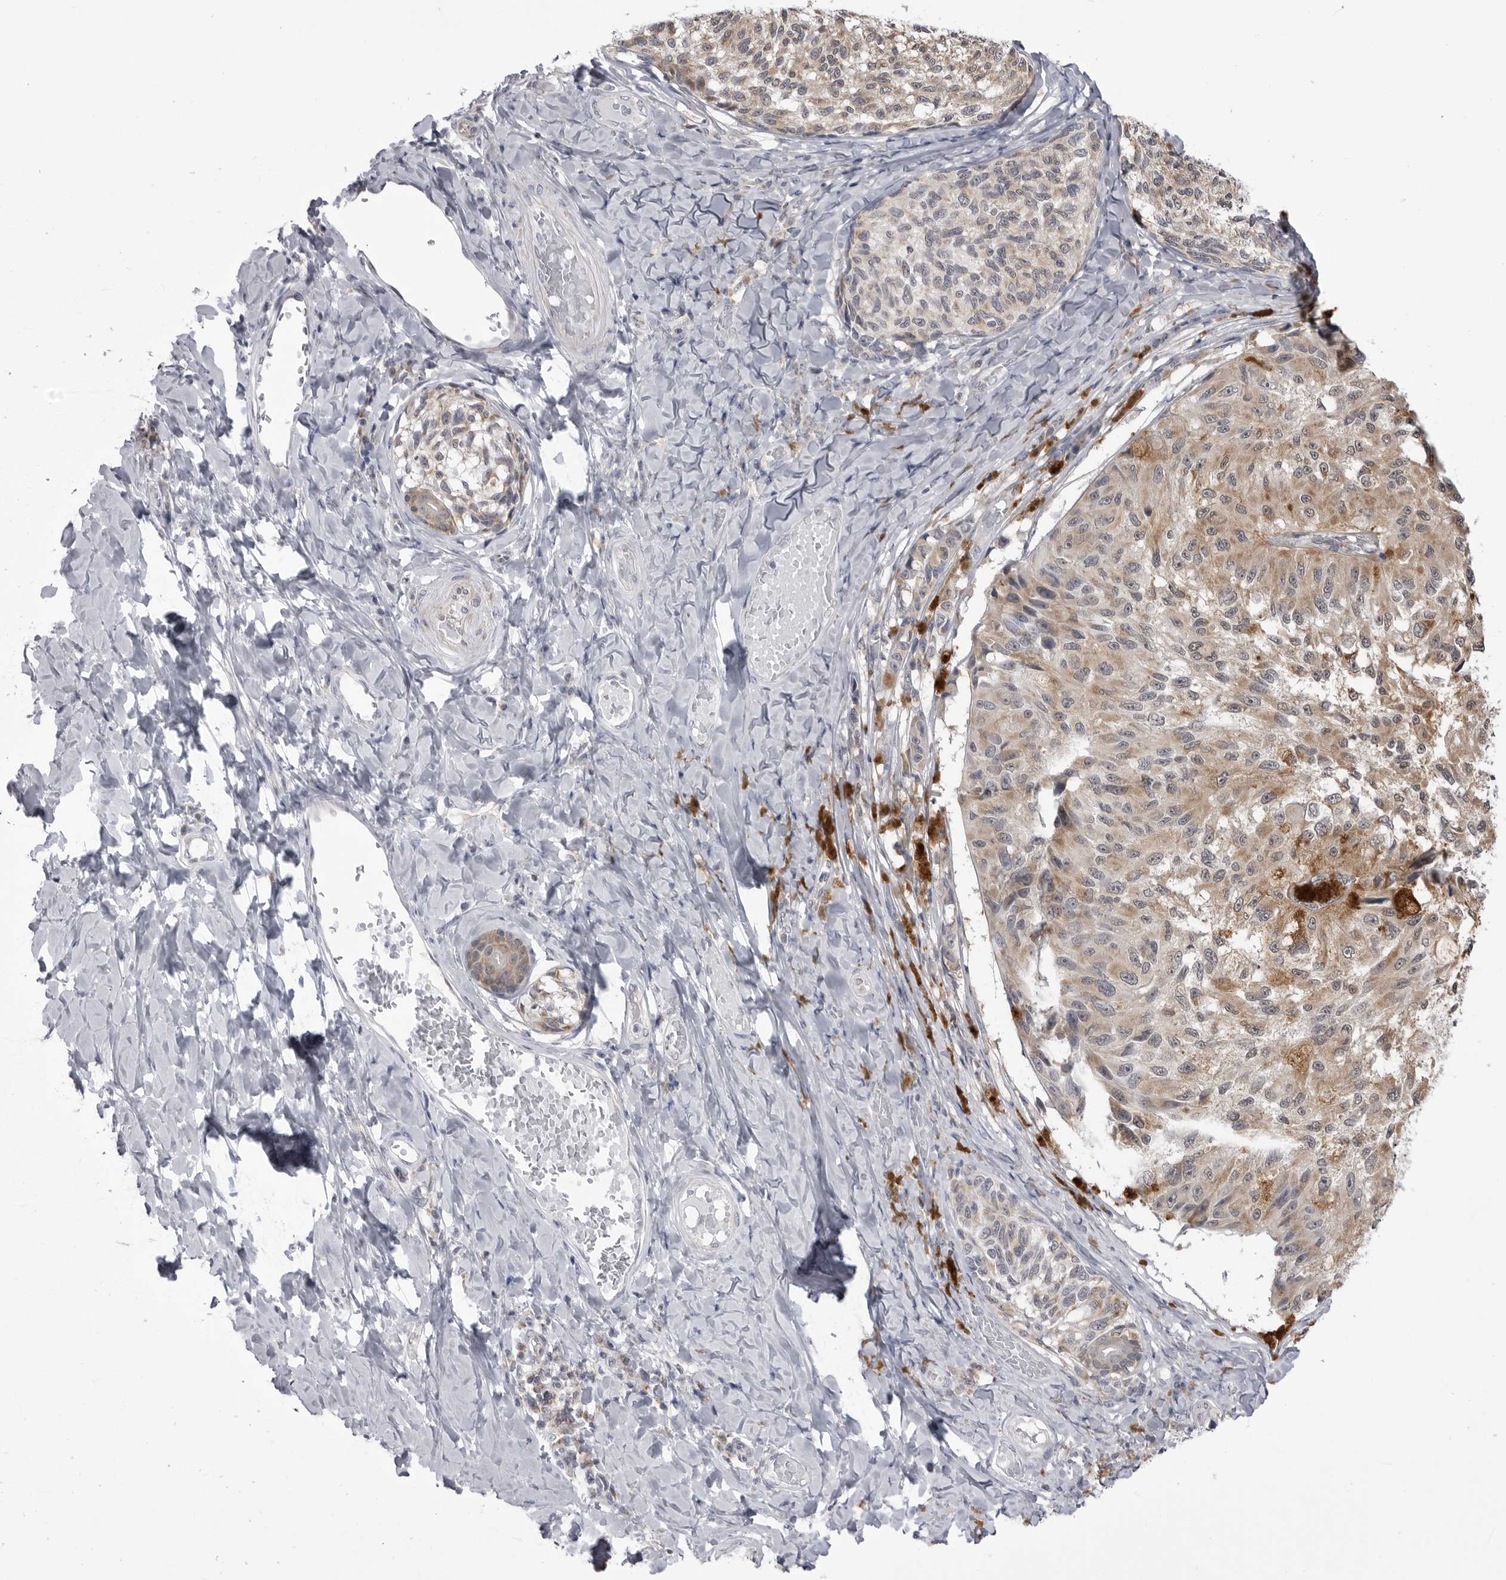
{"staining": {"intensity": "moderate", "quantity": ">75%", "location": "cytoplasmic/membranous"}, "tissue": "melanoma", "cell_type": "Tumor cells", "image_type": "cancer", "snomed": [{"axis": "morphology", "description": "Malignant melanoma, NOS"}, {"axis": "topography", "description": "Skin"}], "caption": "Immunohistochemical staining of human malignant melanoma shows moderate cytoplasmic/membranous protein staining in about >75% of tumor cells. (DAB IHC with brightfield microscopy, high magnification).", "gene": "FH", "patient": {"sex": "female", "age": 73}}